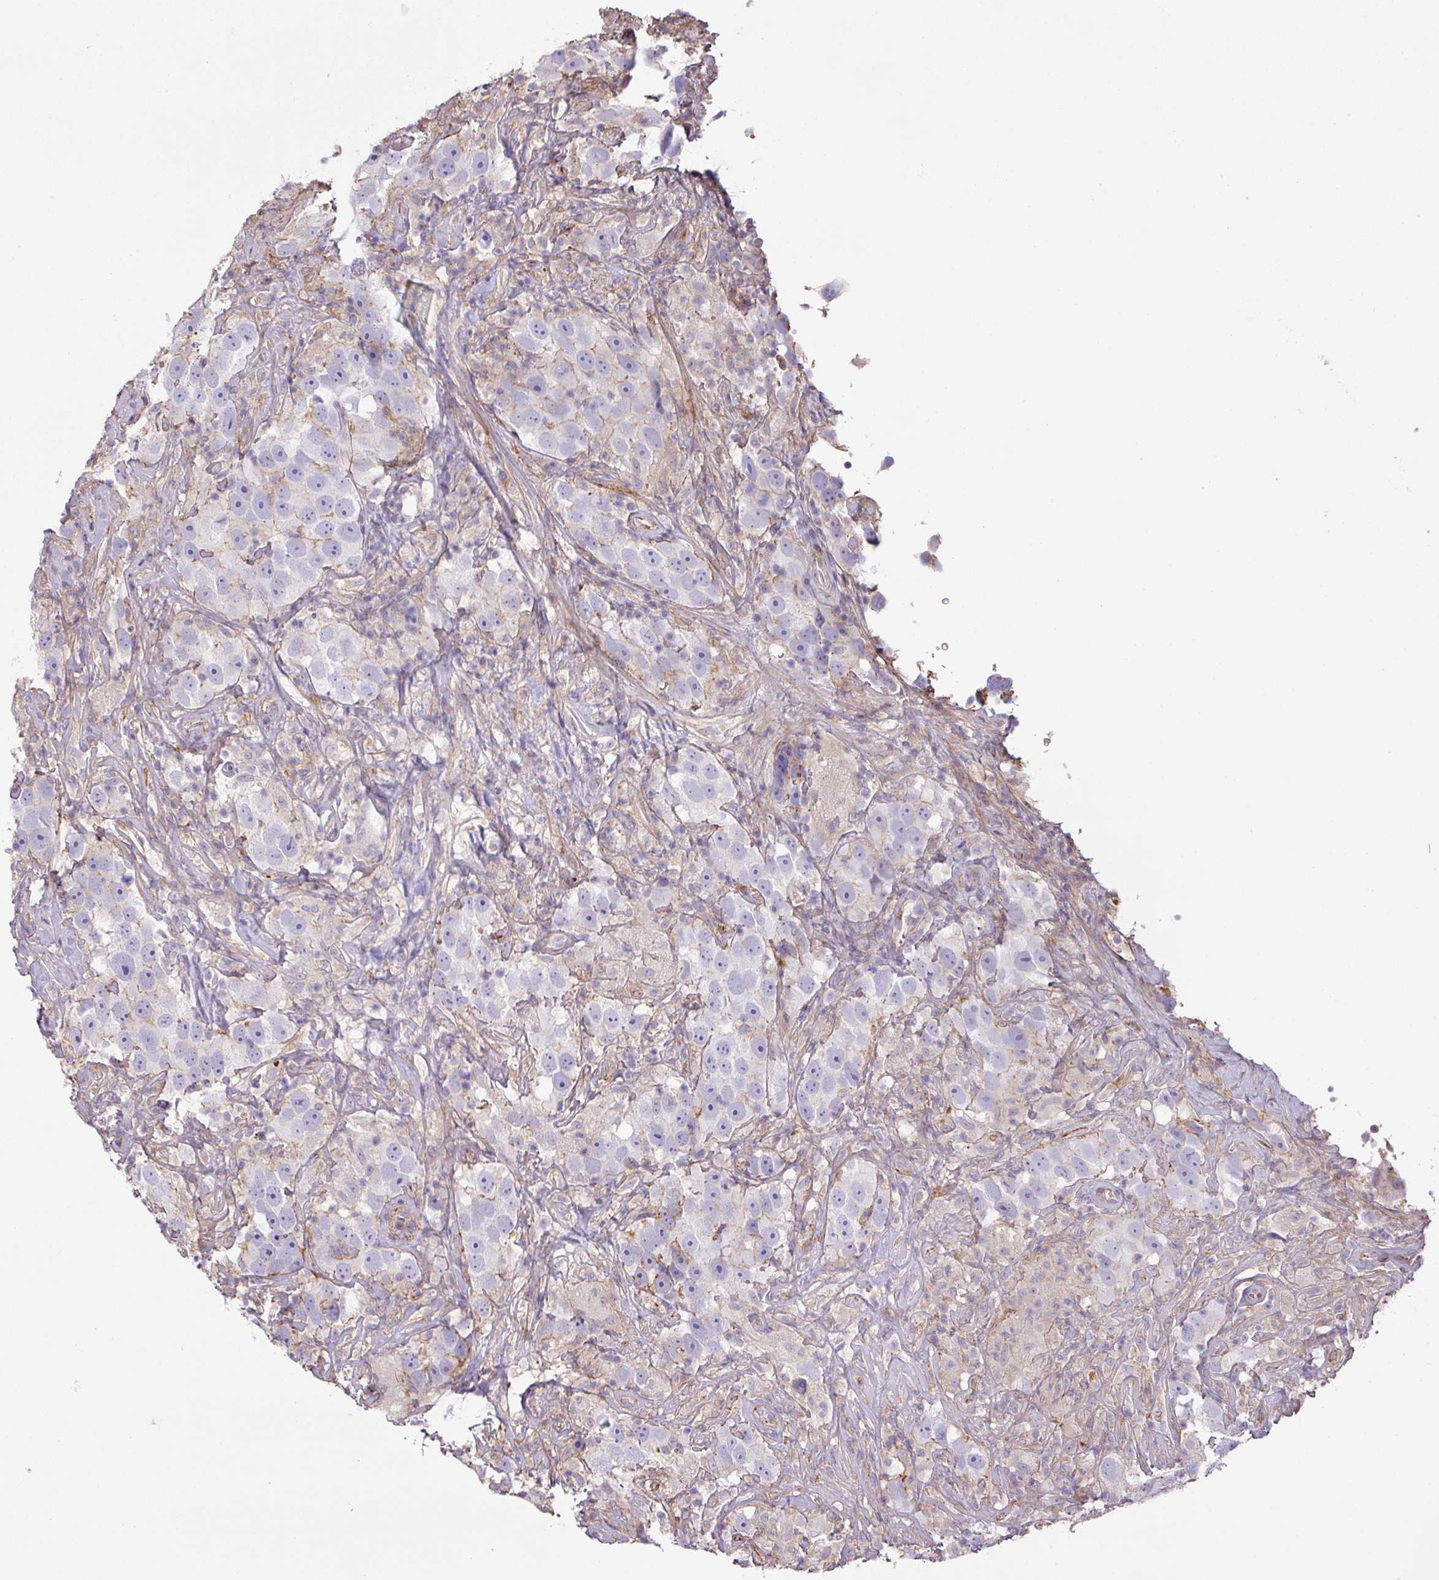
{"staining": {"intensity": "negative", "quantity": "none", "location": "none"}, "tissue": "testis cancer", "cell_type": "Tumor cells", "image_type": "cancer", "snomed": [{"axis": "morphology", "description": "Seminoma, NOS"}, {"axis": "topography", "description": "Testis"}], "caption": "Tumor cells show no significant protein expression in testis cancer.", "gene": "LRRC41", "patient": {"sex": "male", "age": 49}}